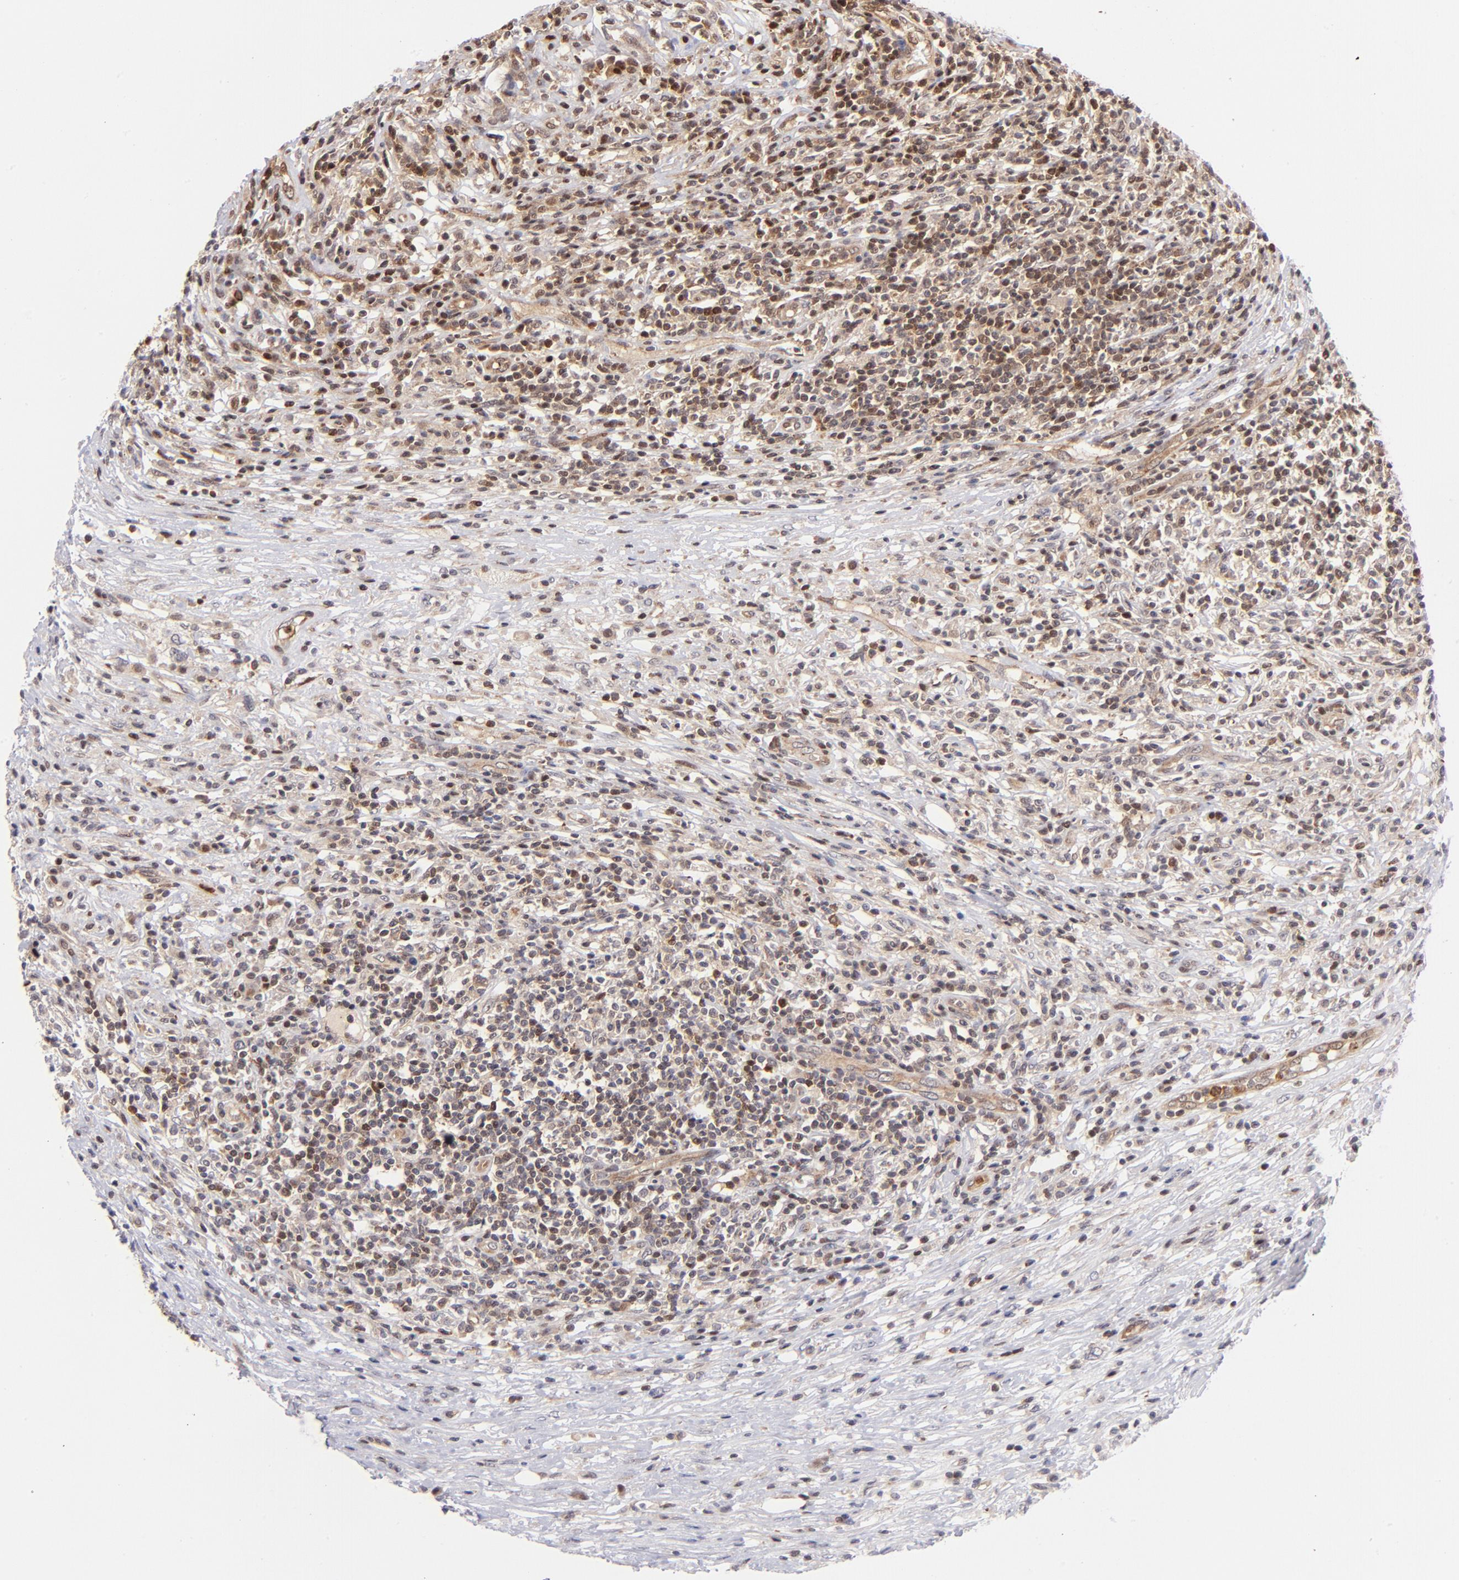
{"staining": {"intensity": "moderate", "quantity": "25%-75%", "location": "cytoplasmic/membranous,nuclear"}, "tissue": "lymphoma", "cell_type": "Tumor cells", "image_type": "cancer", "snomed": [{"axis": "morphology", "description": "Malignant lymphoma, non-Hodgkin's type, High grade"}, {"axis": "topography", "description": "Lymph node"}], "caption": "There is medium levels of moderate cytoplasmic/membranous and nuclear positivity in tumor cells of high-grade malignant lymphoma, non-Hodgkin's type, as demonstrated by immunohistochemical staining (brown color).", "gene": "YWHAB", "patient": {"sex": "female", "age": 84}}